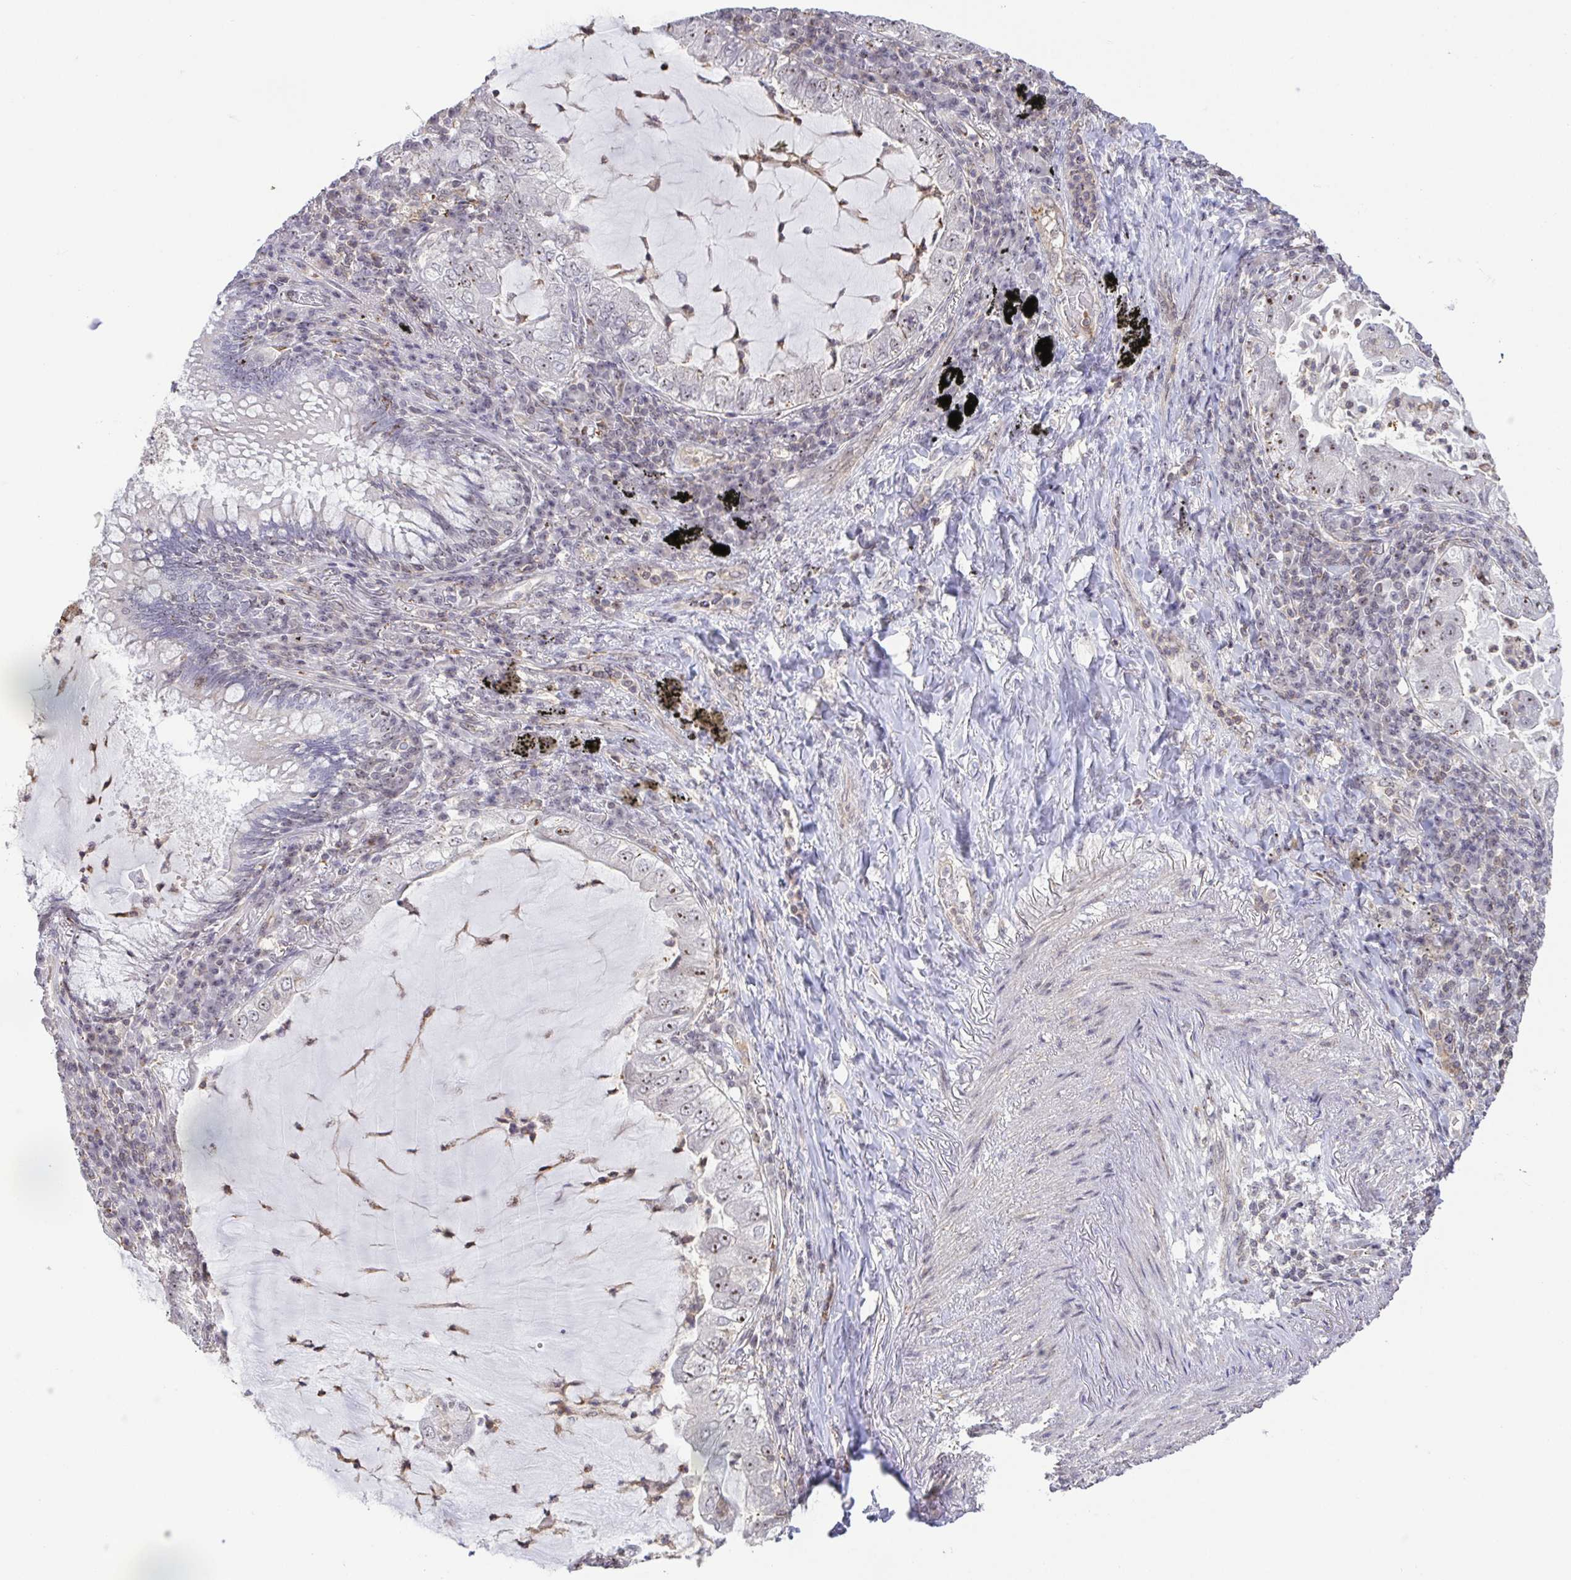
{"staining": {"intensity": "moderate", "quantity": "25%-75%", "location": "nuclear"}, "tissue": "lung cancer", "cell_type": "Tumor cells", "image_type": "cancer", "snomed": [{"axis": "morphology", "description": "Adenocarcinoma, NOS"}, {"axis": "topography", "description": "Lung"}], "caption": "High-magnification brightfield microscopy of lung cancer stained with DAB (3,3'-diaminobenzidine) (brown) and counterstained with hematoxylin (blue). tumor cells exhibit moderate nuclear expression is identified in about25%-75% of cells. The protein is stained brown, and the nuclei are stained in blue (DAB (3,3'-diaminobenzidine) IHC with brightfield microscopy, high magnification).", "gene": "RSL24D1", "patient": {"sex": "female", "age": 73}}